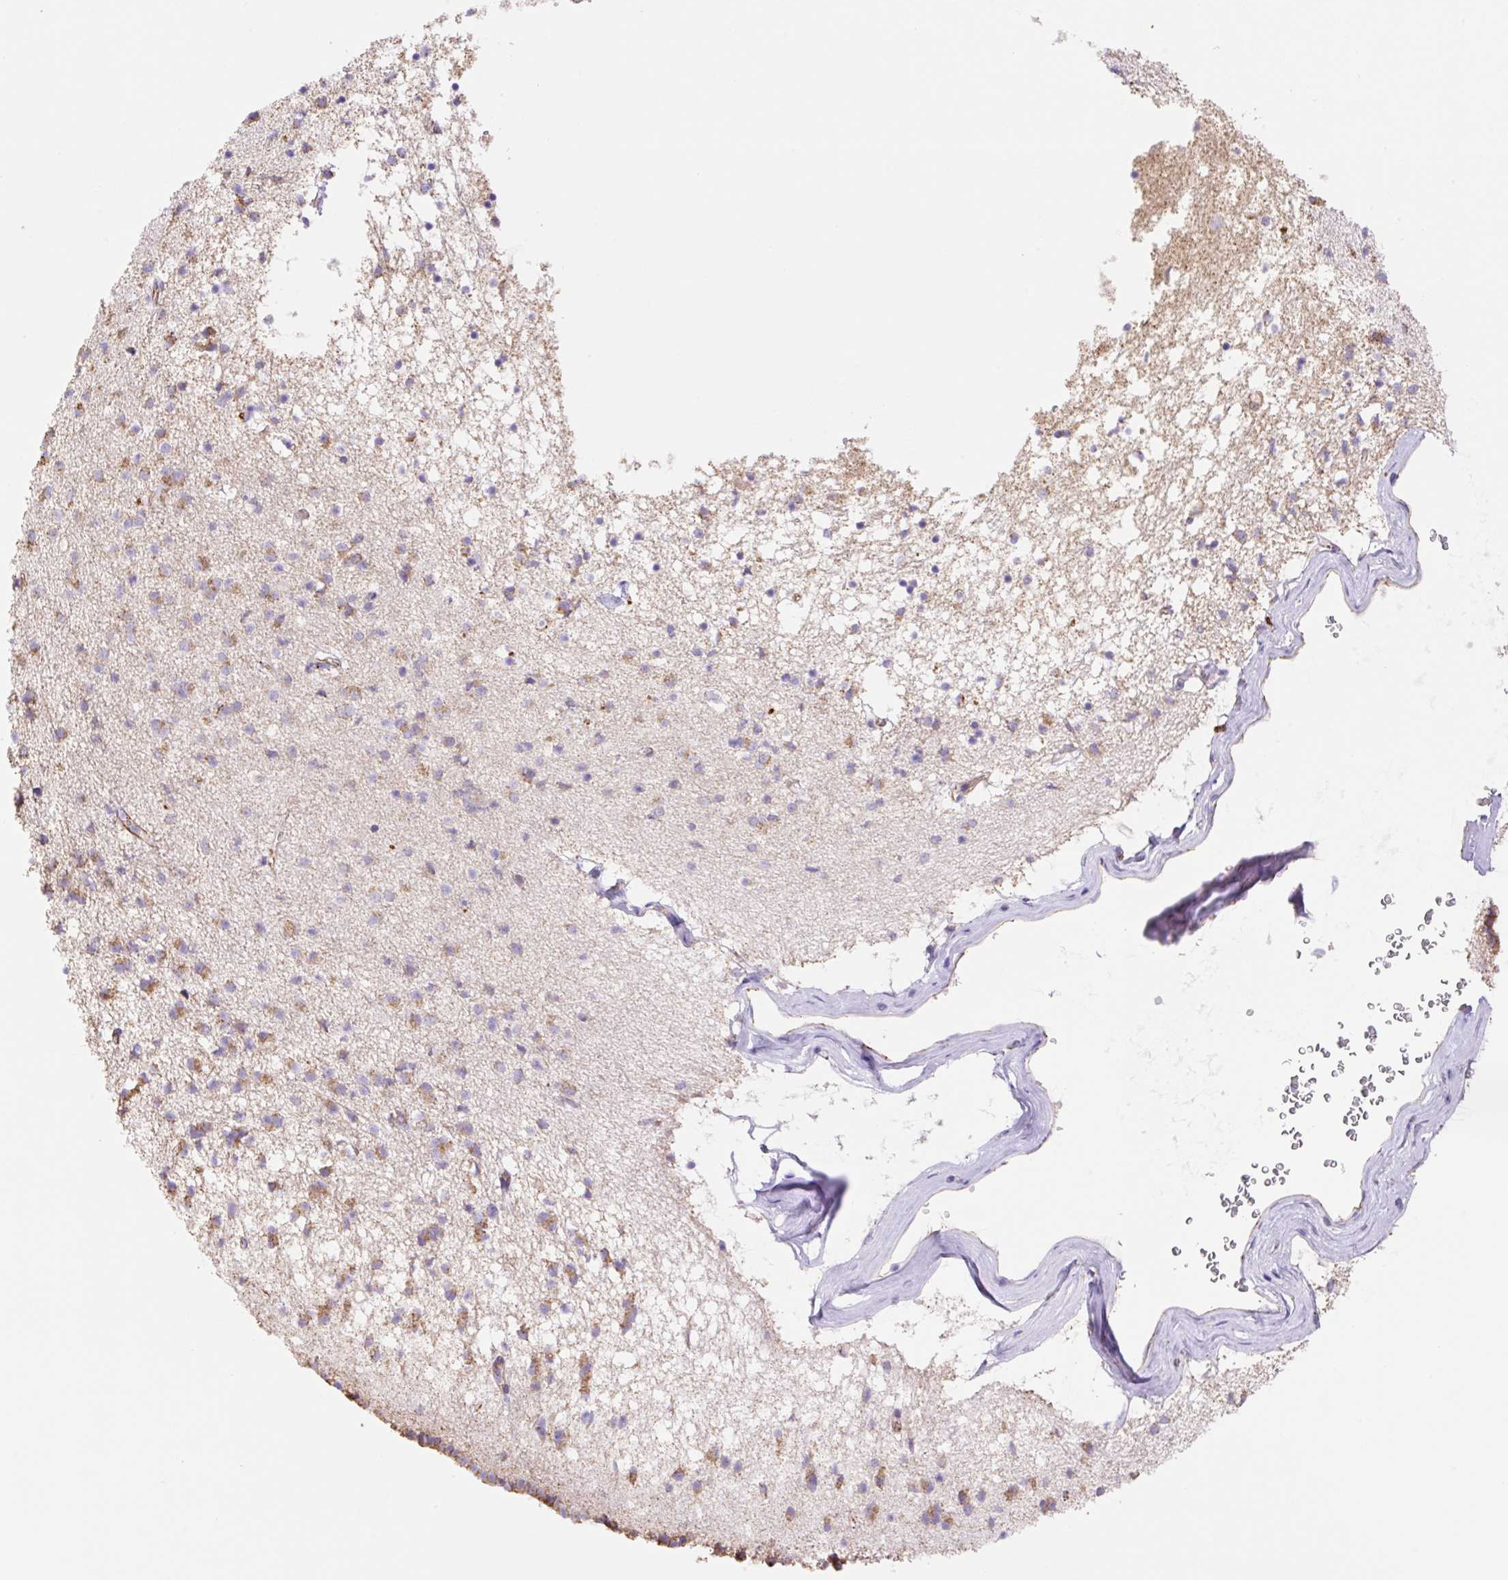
{"staining": {"intensity": "moderate", "quantity": "<25%", "location": "cytoplasmic/membranous"}, "tissue": "caudate", "cell_type": "Glial cells", "image_type": "normal", "snomed": [{"axis": "morphology", "description": "Normal tissue, NOS"}, {"axis": "topography", "description": "Lateral ventricle wall"}], "caption": "Caudate stained for a protein reveals moderate cytoplasmic/membranous positivity in glial cells. Using DAB (3,3'-diaminobenzidine) (brown) and hematoxylin (blue) stains, captured at high magnification using brightfield microscopy.", "gene": "ESAM", "patient": {"sex": "male", "age": 58}}